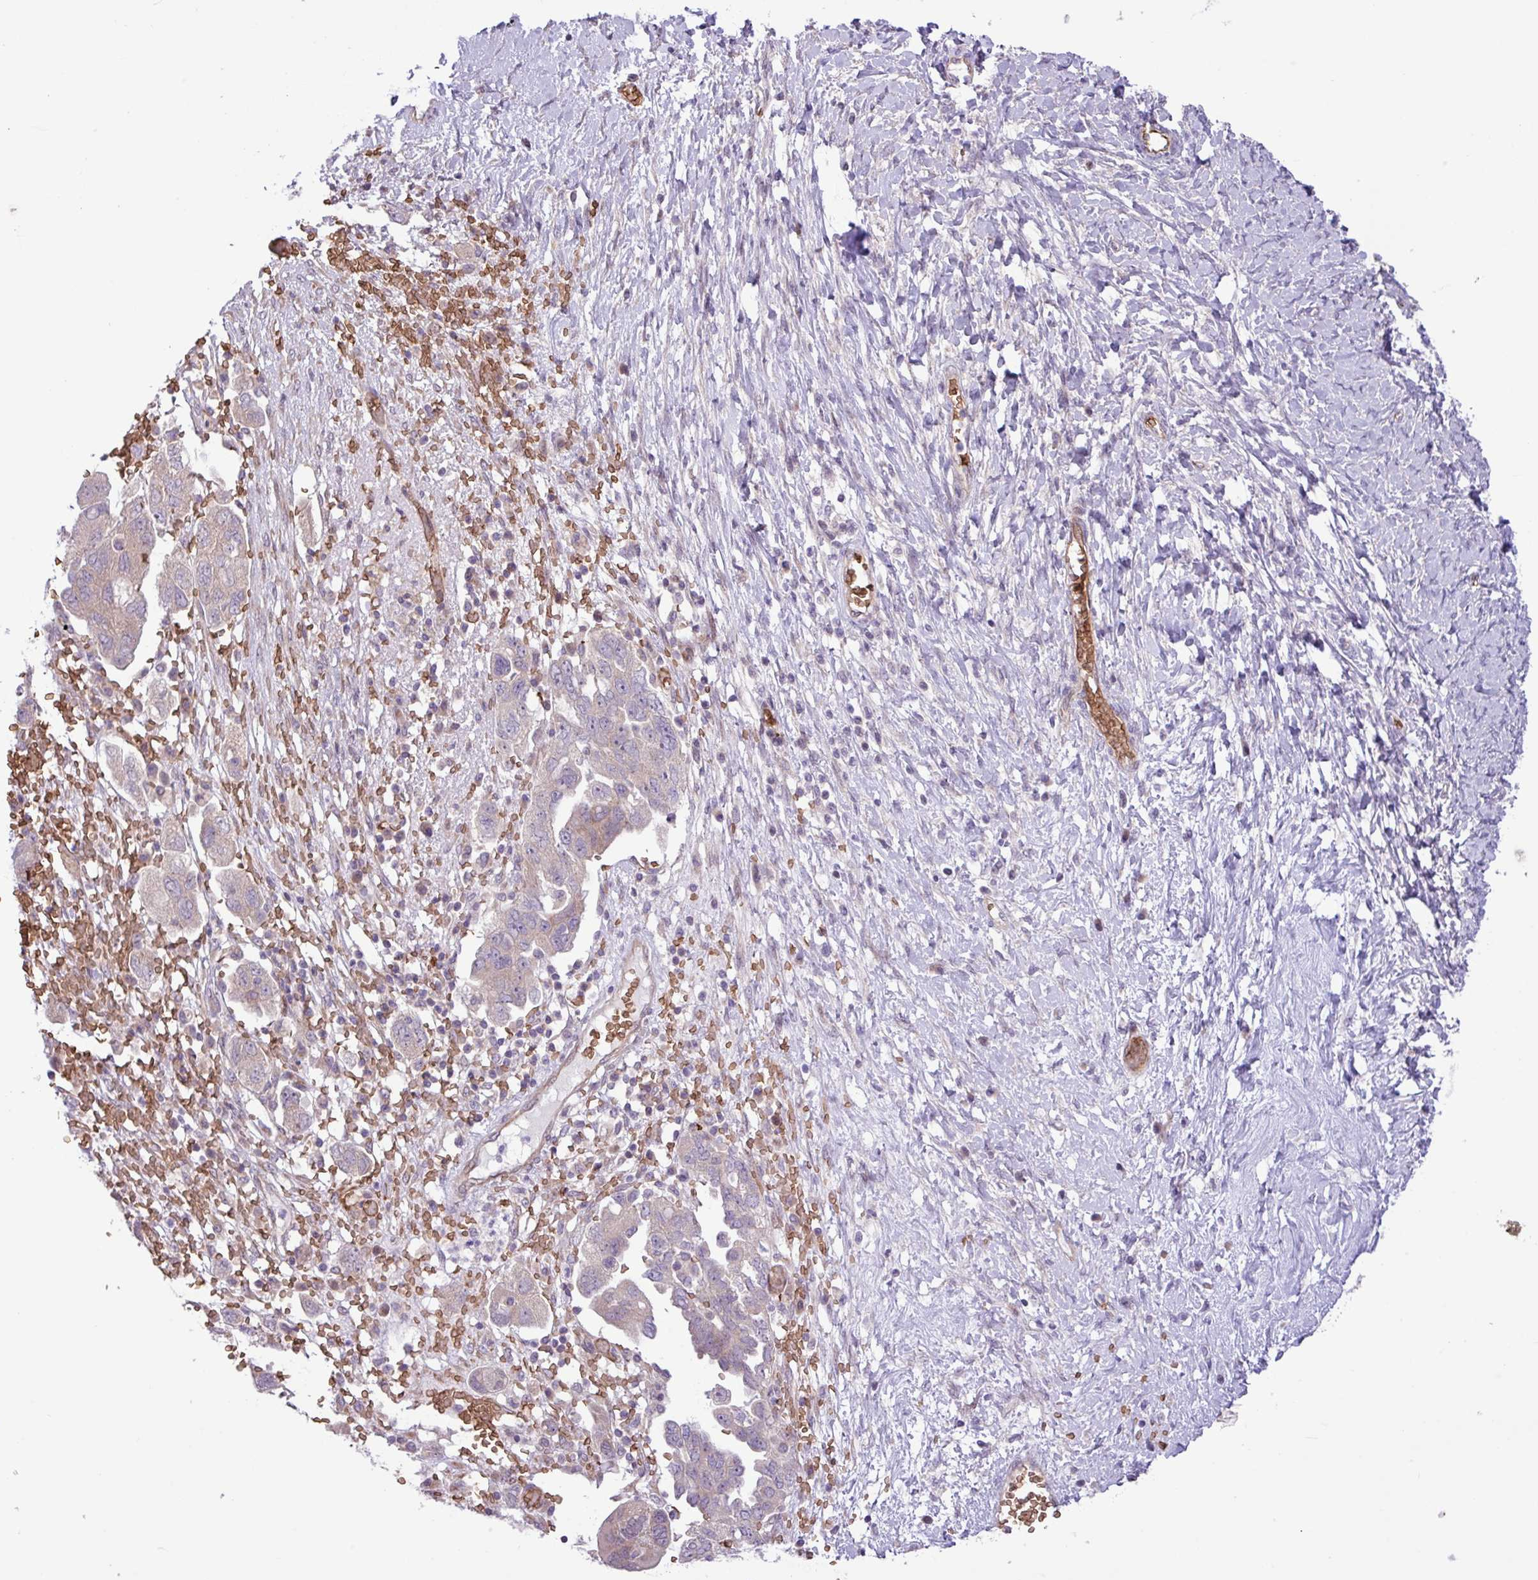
{"staining": {"intensity": "negative", "quantity": "none", "location": "none"}, "tissue": "ovarian cancer", "cell_type": "Tumor cells", "image_type": "cancer", "snomed": [{"axis": "morphology", "description": "Carcinoma, NOS"}, {"axis": "morphology", "description": "Cystadenocarcinoma, serous, NOS"}, {"axis": "topography", "description": "Ovary"}], "caption": "Immunohistochemistry micrograph of neoplastic tissue: ovarian cancer (serous cystadenocarcinoma) stained with DAB (3,3'-diaminobenzidine) reveals no significant protein expression in tumor cells.", "gene": "RAD21L1", "patient": {"sex": "female", "age": 69}}